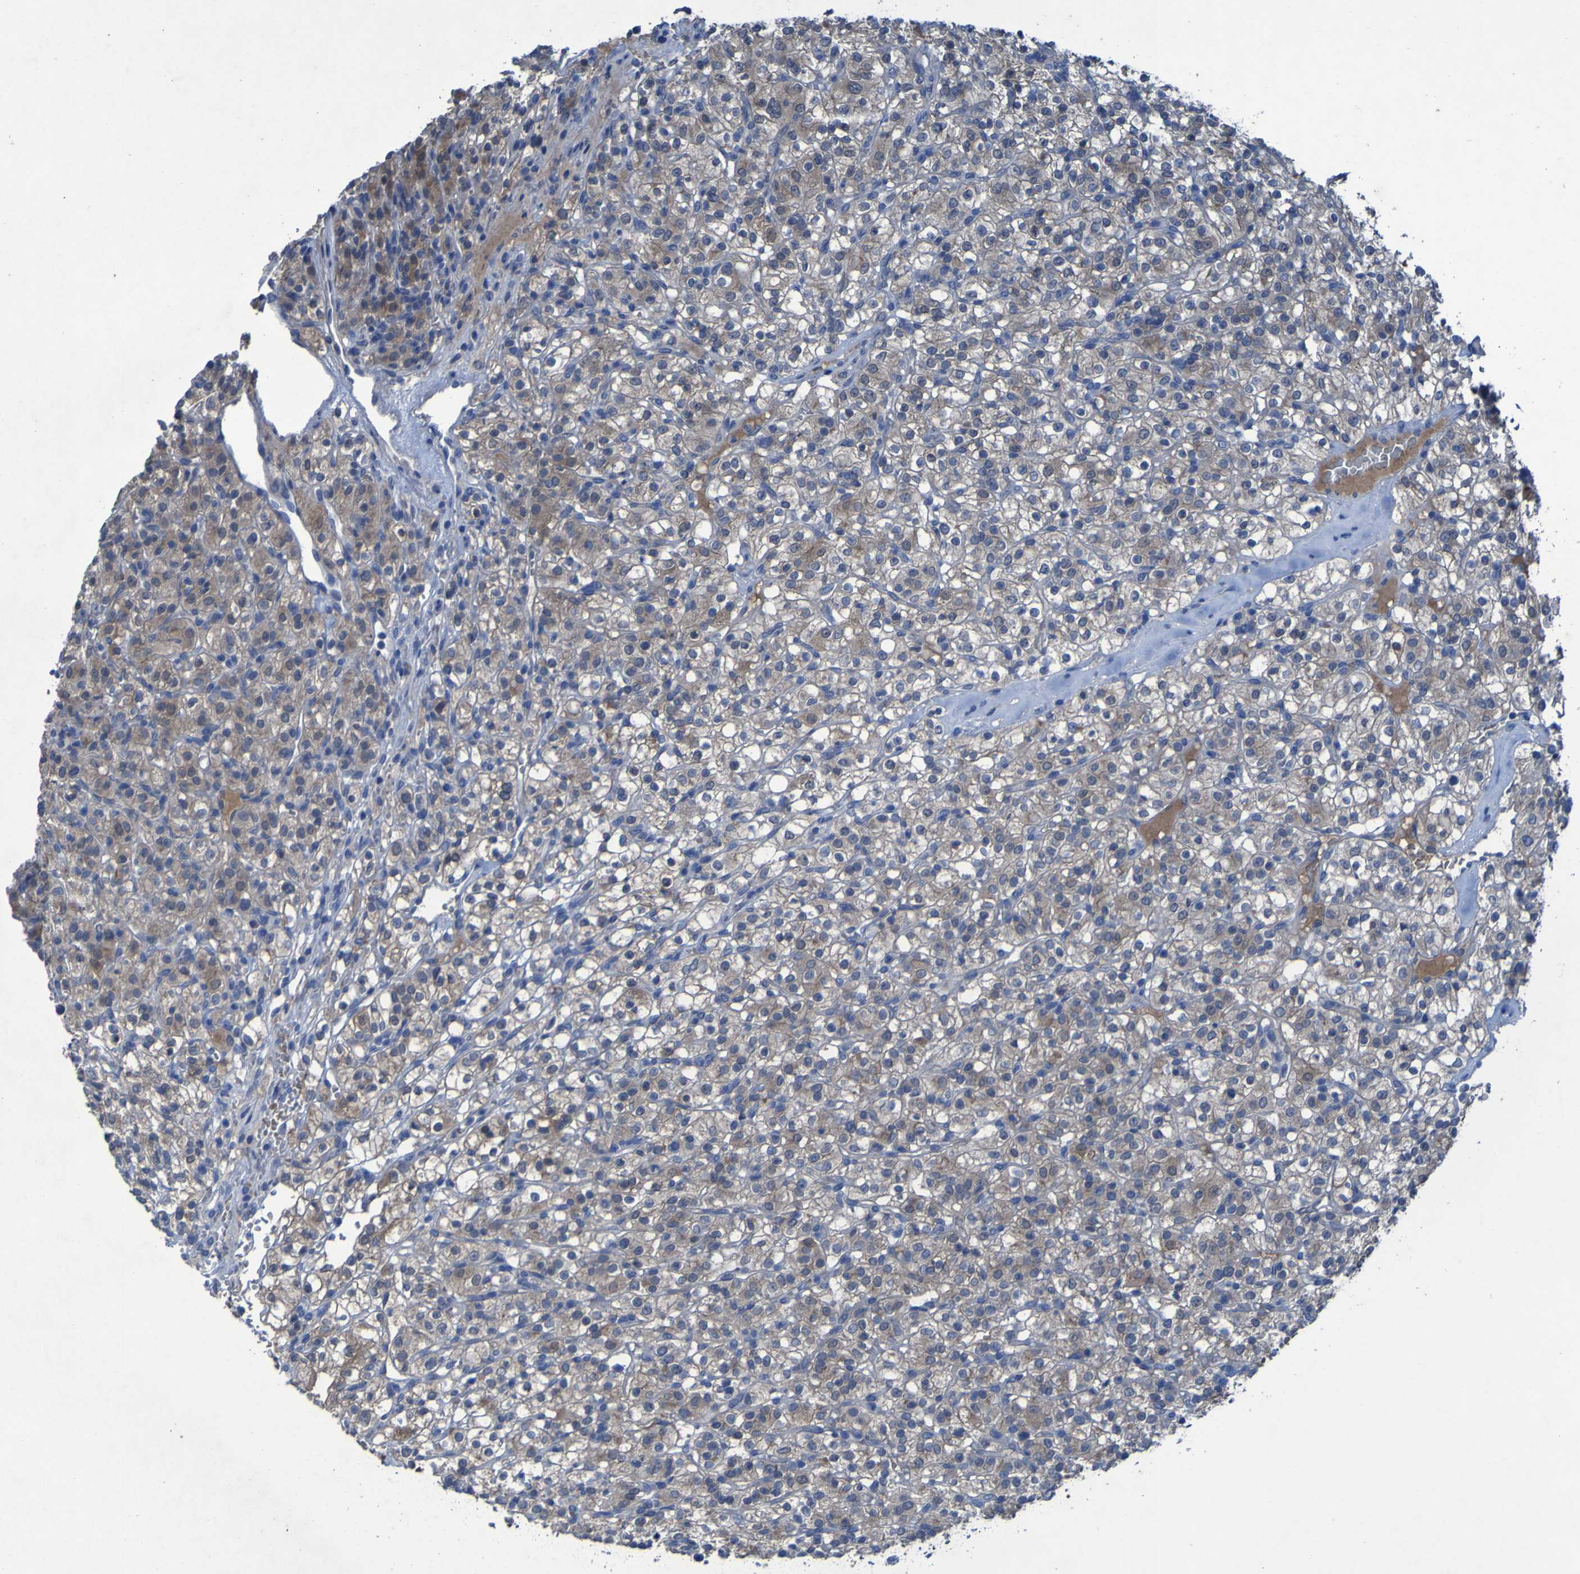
{"staining": {"intensity": "negative", "quantity": "none", "location": "none"}, "tissue": "renal cancer", "cell_type": "Tumor cells", "image_type": "cancer", "snomed": [{"axis": "morphology", "description": "Normal tissue, NOS"}, {"axis": "morphology", "description": "Adenocarcinoma, NOS"}, {"axis": "topography", "description": "Kidney"}], "caption": "Renal cancer (adenocarcinoma) was stained to show a protein in brown. There is no significant staining in tumor cells.", "gene": "SGK2", "patient": {"sex": "female", "age": 72}}